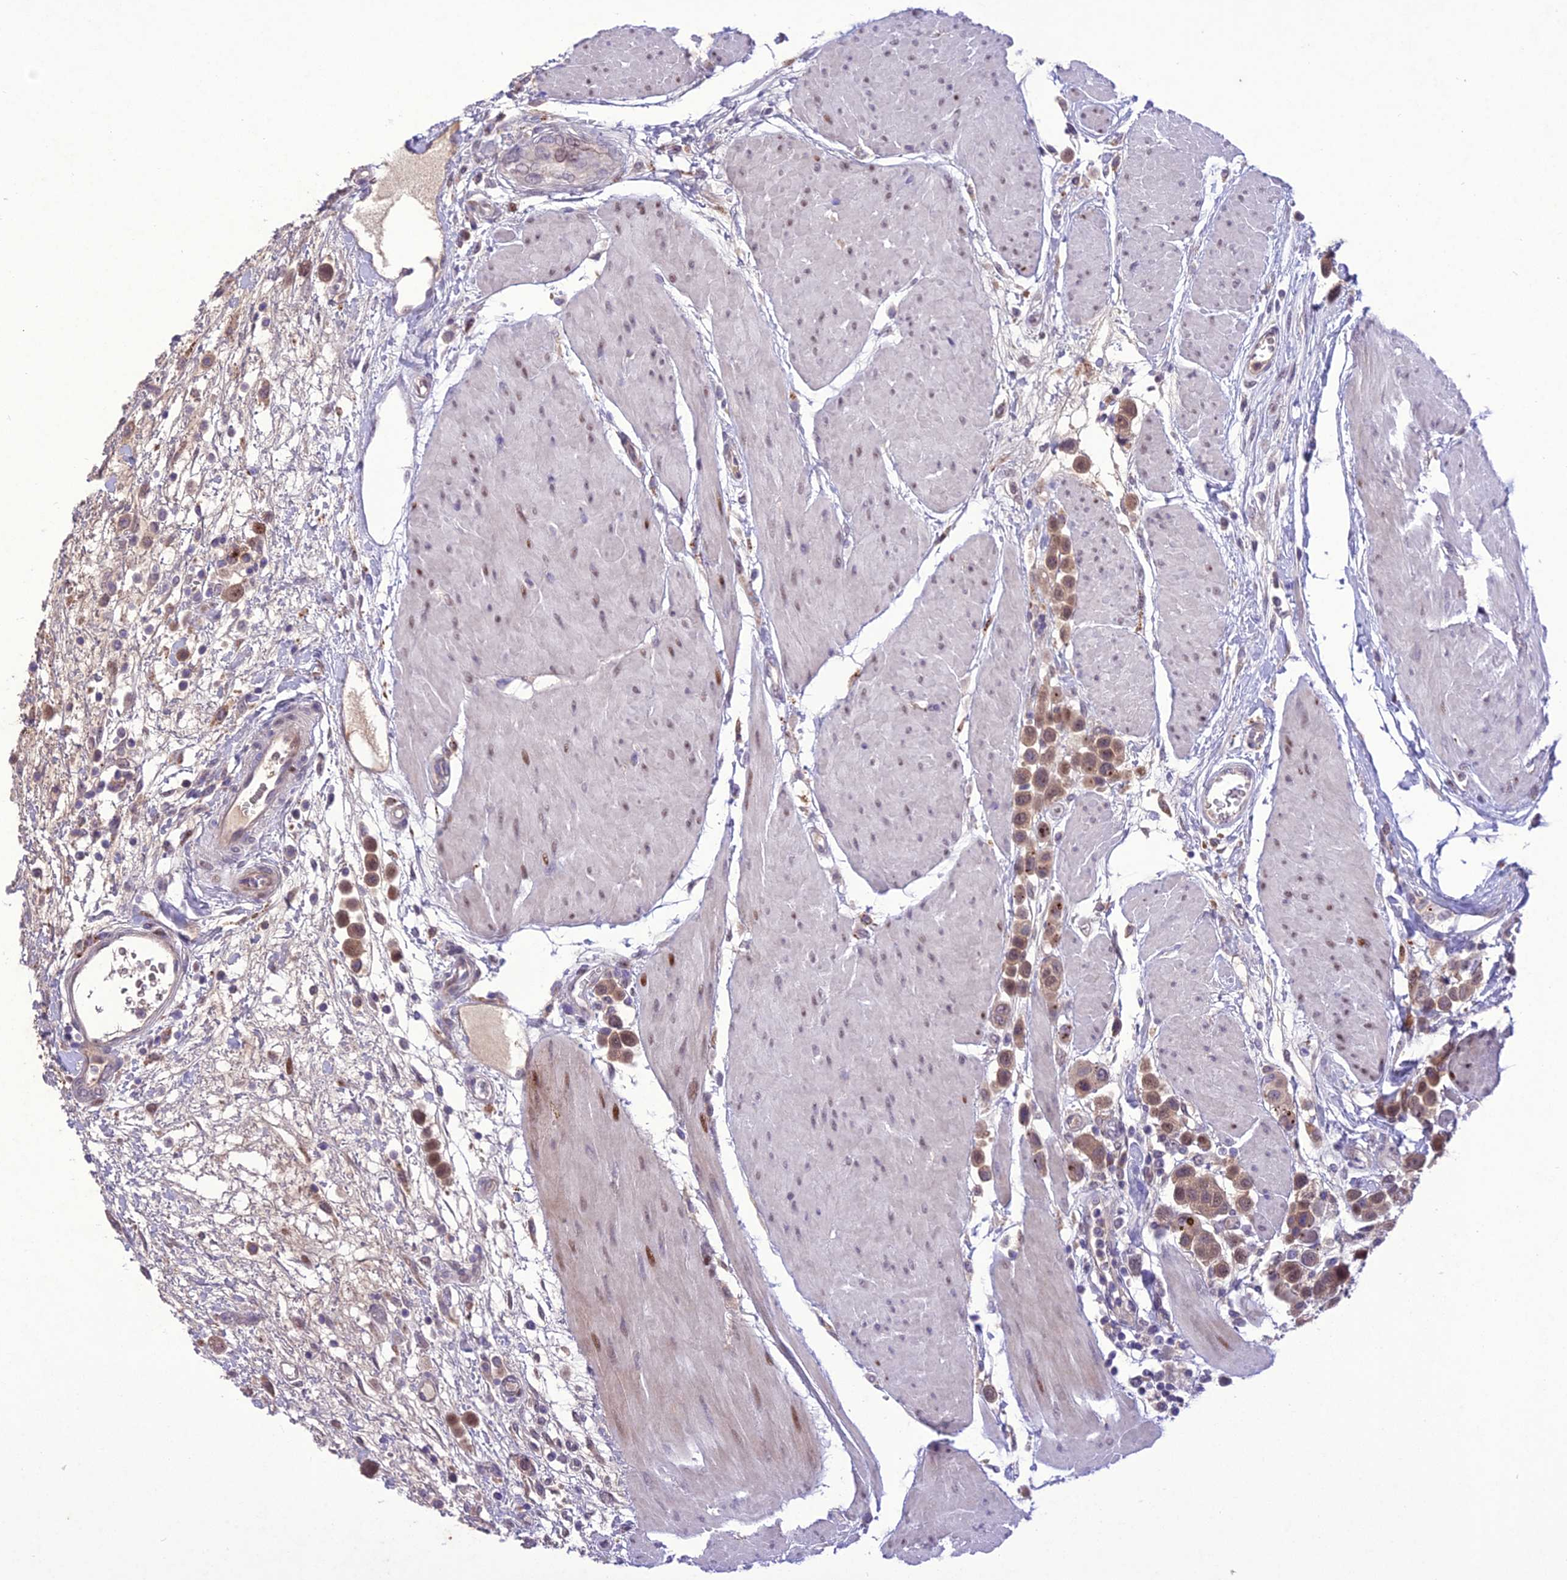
{"staining": {"intensity": "moderate", "quantity": ">75%", "location": "cytoplasmic/membranous,nuclear"}, "tissue": "urothelial cancer", "cell_type": "Tumor cells", "image_type": "cancer", "snomed": [{"axis": "morphology", "description": "Urothelial carcinoma, High grade"}, {"axis": "topography", "description": "Urinary bladder"}], "caption": "Protein staining of urothelial carcinoma (high-grade) tissue shows moderate cytoplasmic/membranous and nuclear staining in about >75% of tumor cells.", "gene": "ANKRD52", "patient": {"sex": "male", "age": 50}}